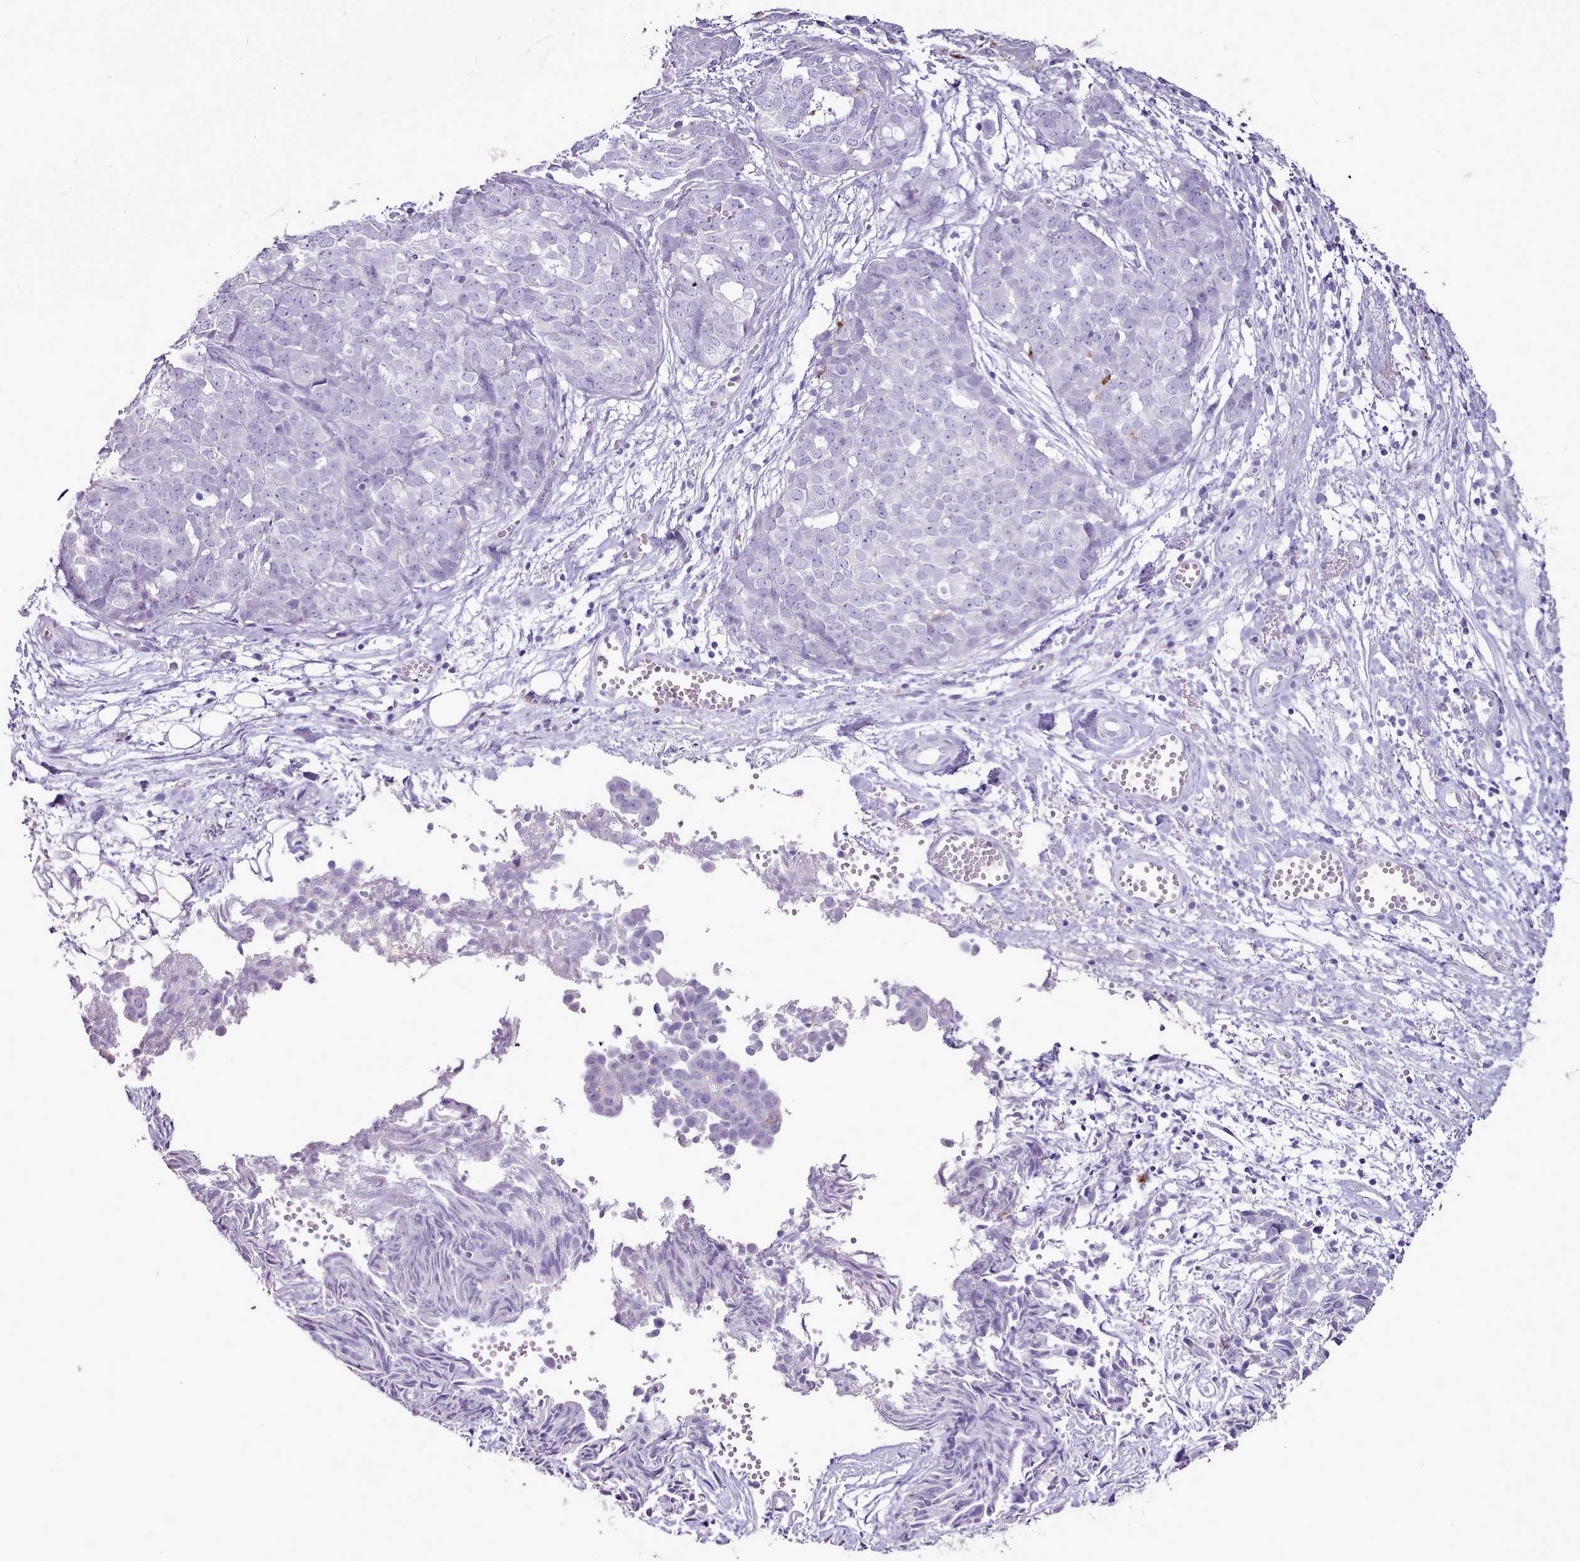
{"staining": {"intensity": "negative", "quantity": "none", "location": "none"}, "tissue": "ovarian cancer", "cell_type": "Tumor cells", "image_type": "cancer", "snomed": [{"axis": "morphology", "description": "Cystadenocarcinoma, serous, NOS"}, {"axis": "topography", "description": "Soft tissue"}, {"axis": "topography", "description": "Ovary"}], "caption": "A photomicrograph of human ovarian cancer is negative for staining in tumor cells.", "gene": "BLOC1S2", "patient": {"sex": "female", "age": 57}}